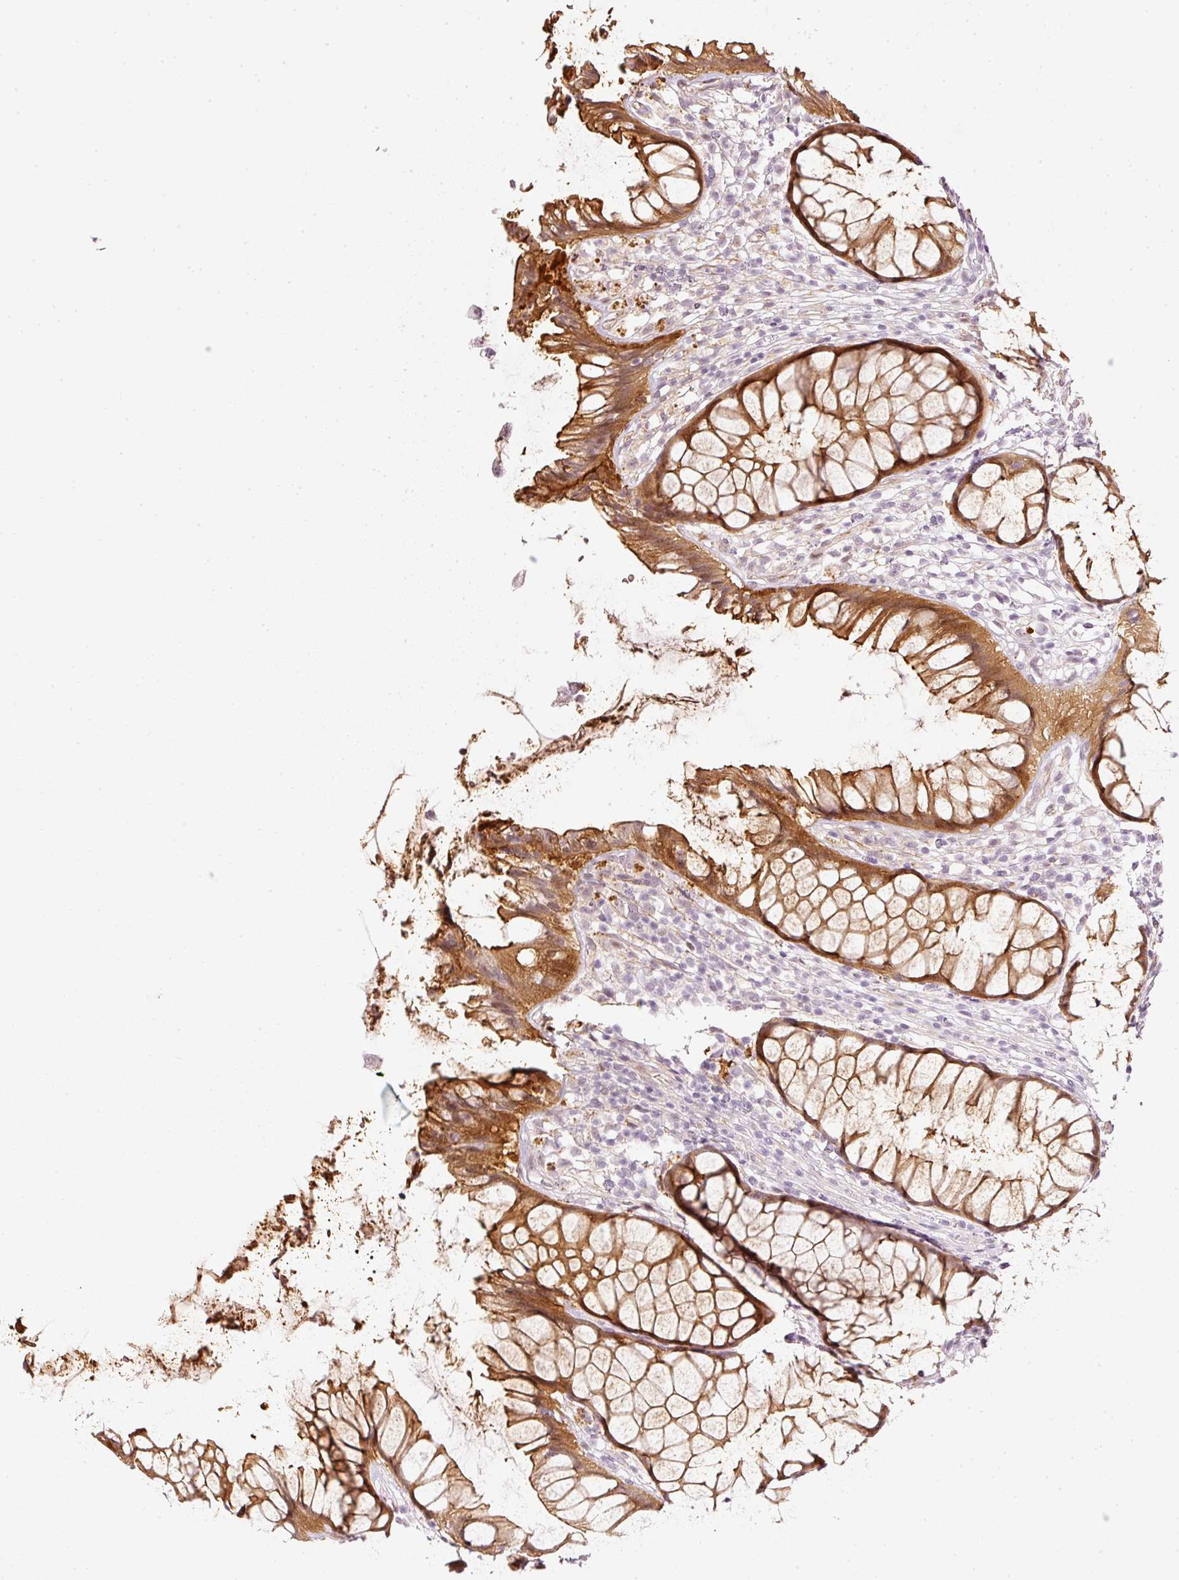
{"staining": {"intensity": "strong", "quantity": "25%-75%", "location": "cytoplasmic/membranous"}, "tissue": "rectum", "cell_type": "Glandular cells", "image_type": "normal", "snomed": [{"axis": "morphology", "description": "Normal tissue, NOS"}, {"axis": "topography", "description": "Smooth muscle"}, {"axis": "topography", "description": "Rectum"}], "caption": "Normal rectum was stained to show a protein in brown. There is high levels of strong cytoplasmic/membranous positivity in about 25%-75% of glandular cells.", "gene": "TOGARAM1", "patient": {"sex": "male", "age": 53}}